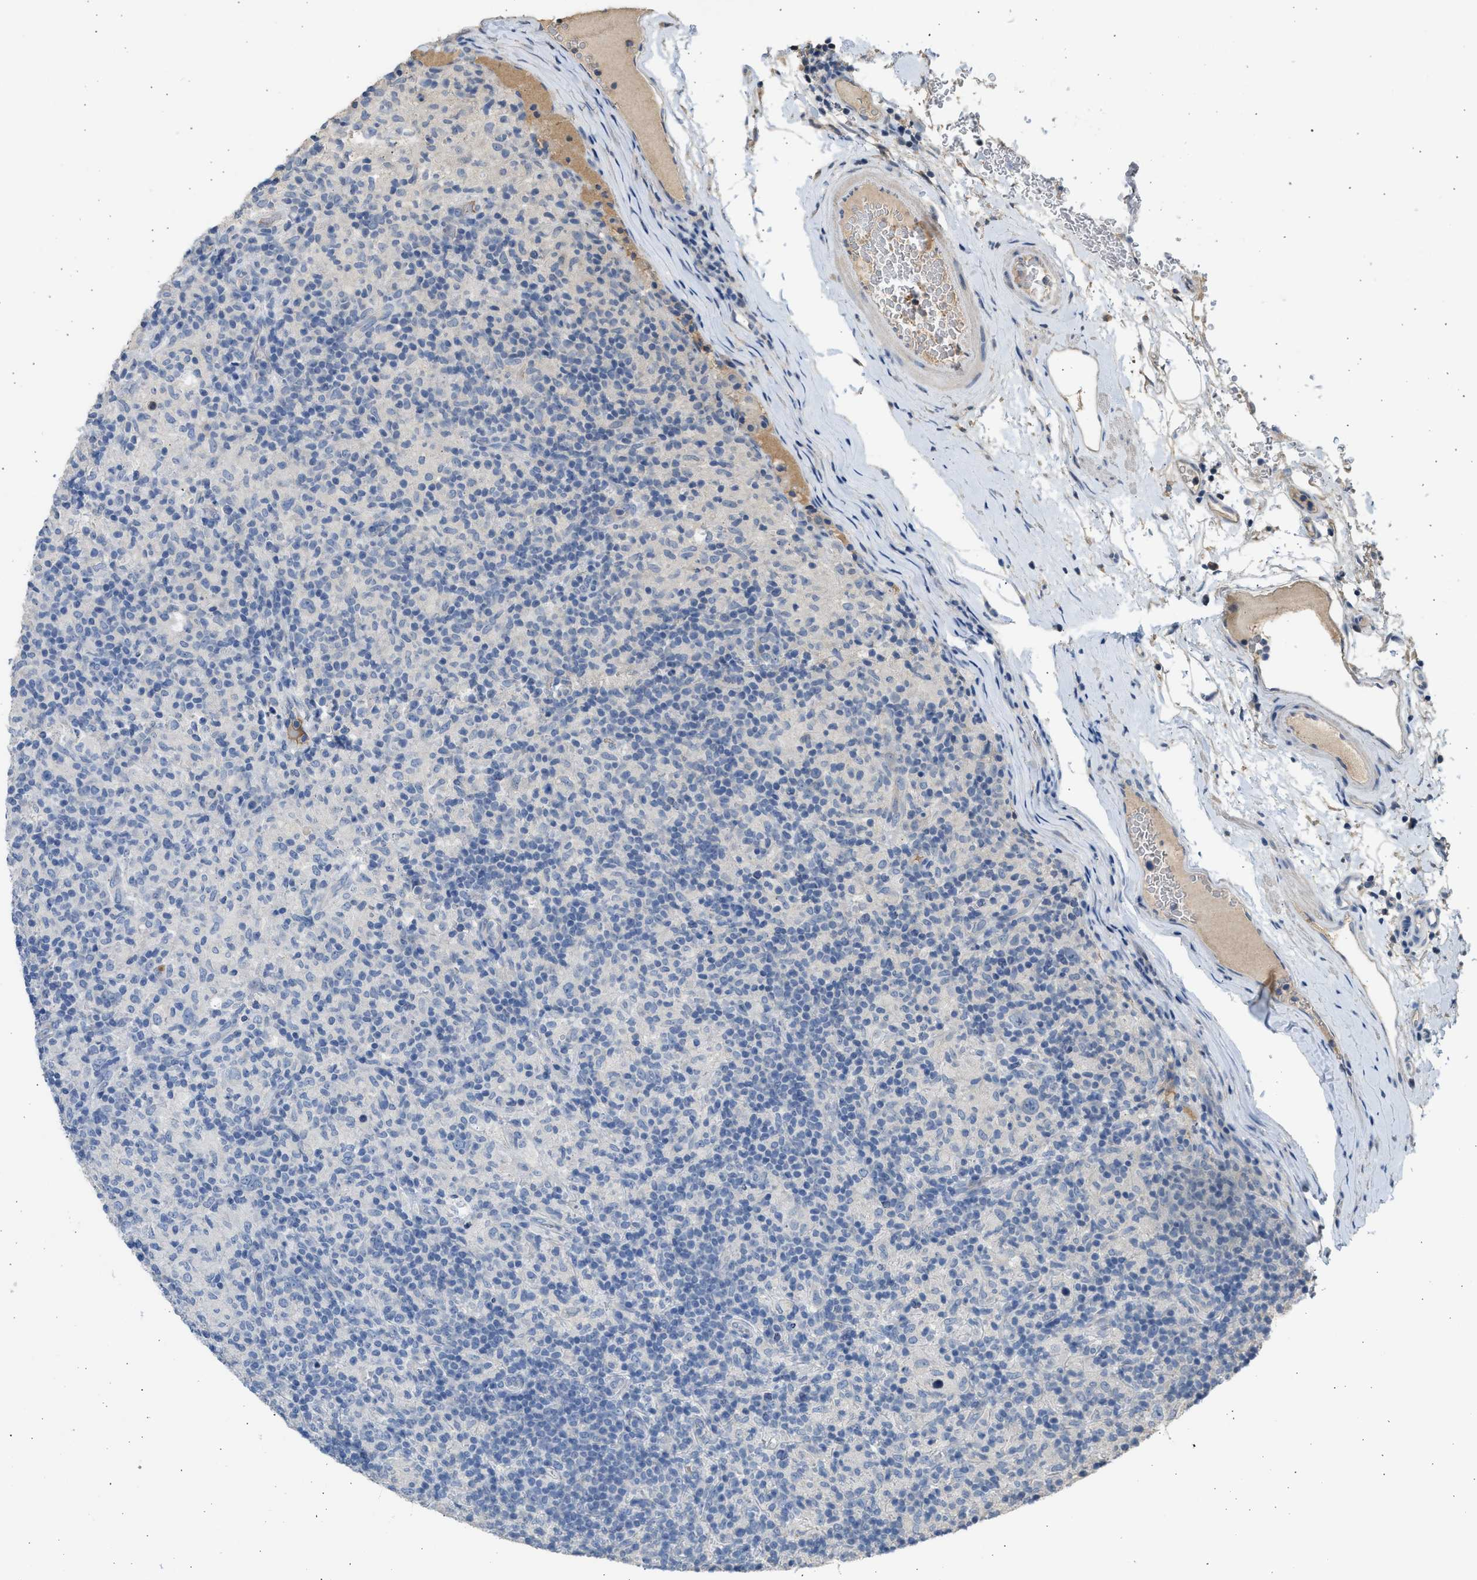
{"staining": {"intensity": "negative", "quantity": "none", "location": "none"}, "tissue": "lymphoma", "cell_type": "Tumor cells", "image_type": "cancer", "snomed": [{"axis": "morphology", "description": "Hodgkin's disease, NOS"}, {"axis": "topography", "description": "Lymph node"}], "caption": "DAB immunohistochemical staining of human lymphoma reveals no significant positivity in tumor cells.", "gene": "SULT2A1", "patient": {"sex": "male", "age": 70}}